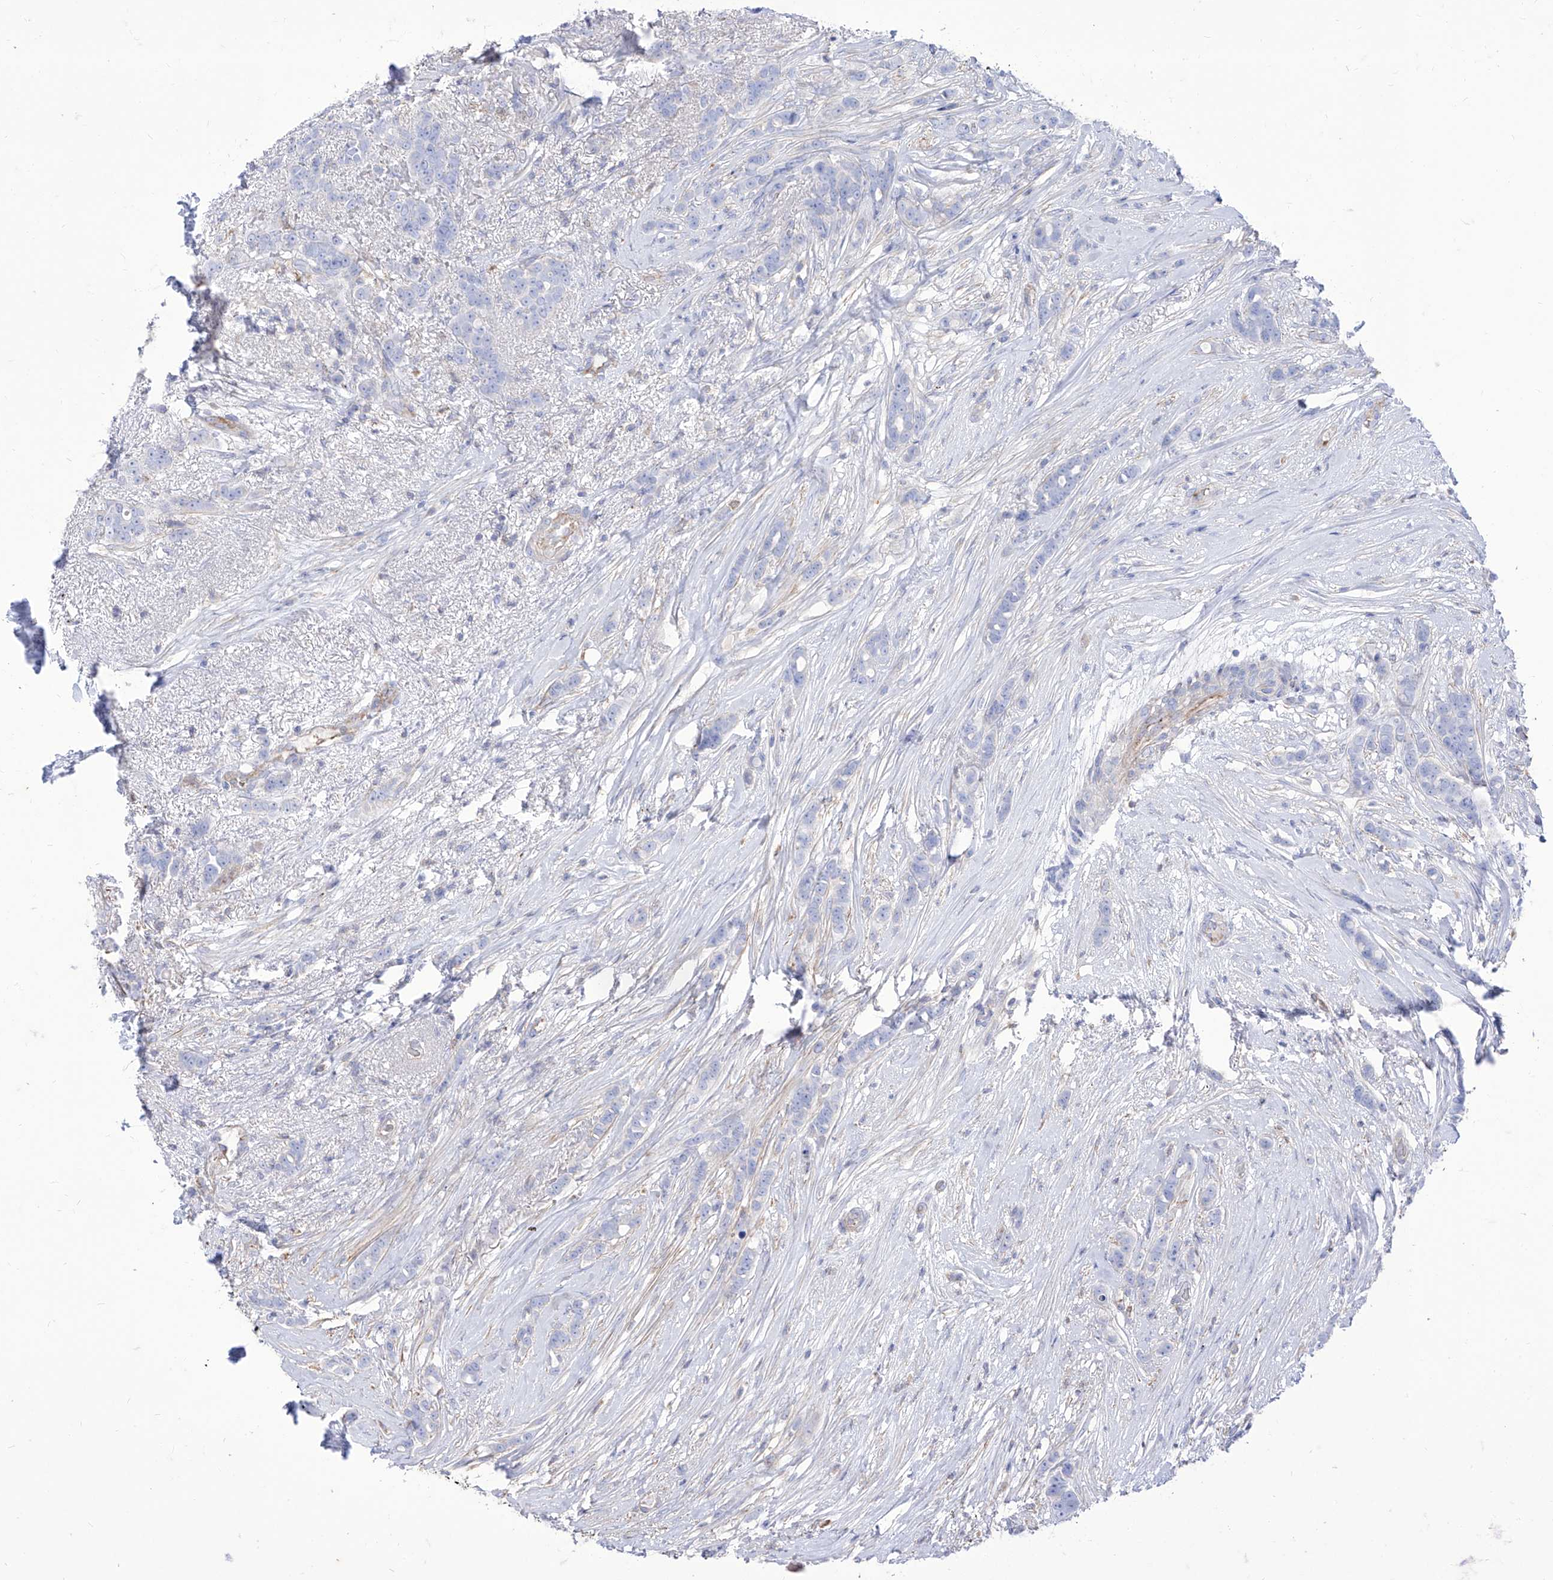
{"staining": {"intensity": "negative", "quantity": "none", "location": "none"}, "tissue": "breast cancer", "cell_type": "Tumor cells", "image_type": "cancer", "snomed": [{"axis": "morphology", "description": "Lobular carcinoma"}, {"axis": "topography", "description": "Breast"}], "caption": "Immunohistochemistry (IHC) photomicrograph of neoplastic tissue: breast cancer stained with DAB (3,3'-diaminobenzidine) exhibits no significant protein positivity in tumor cells.", "gene": "C1orf74", "patient": {"sex": "female", "age": 51}}